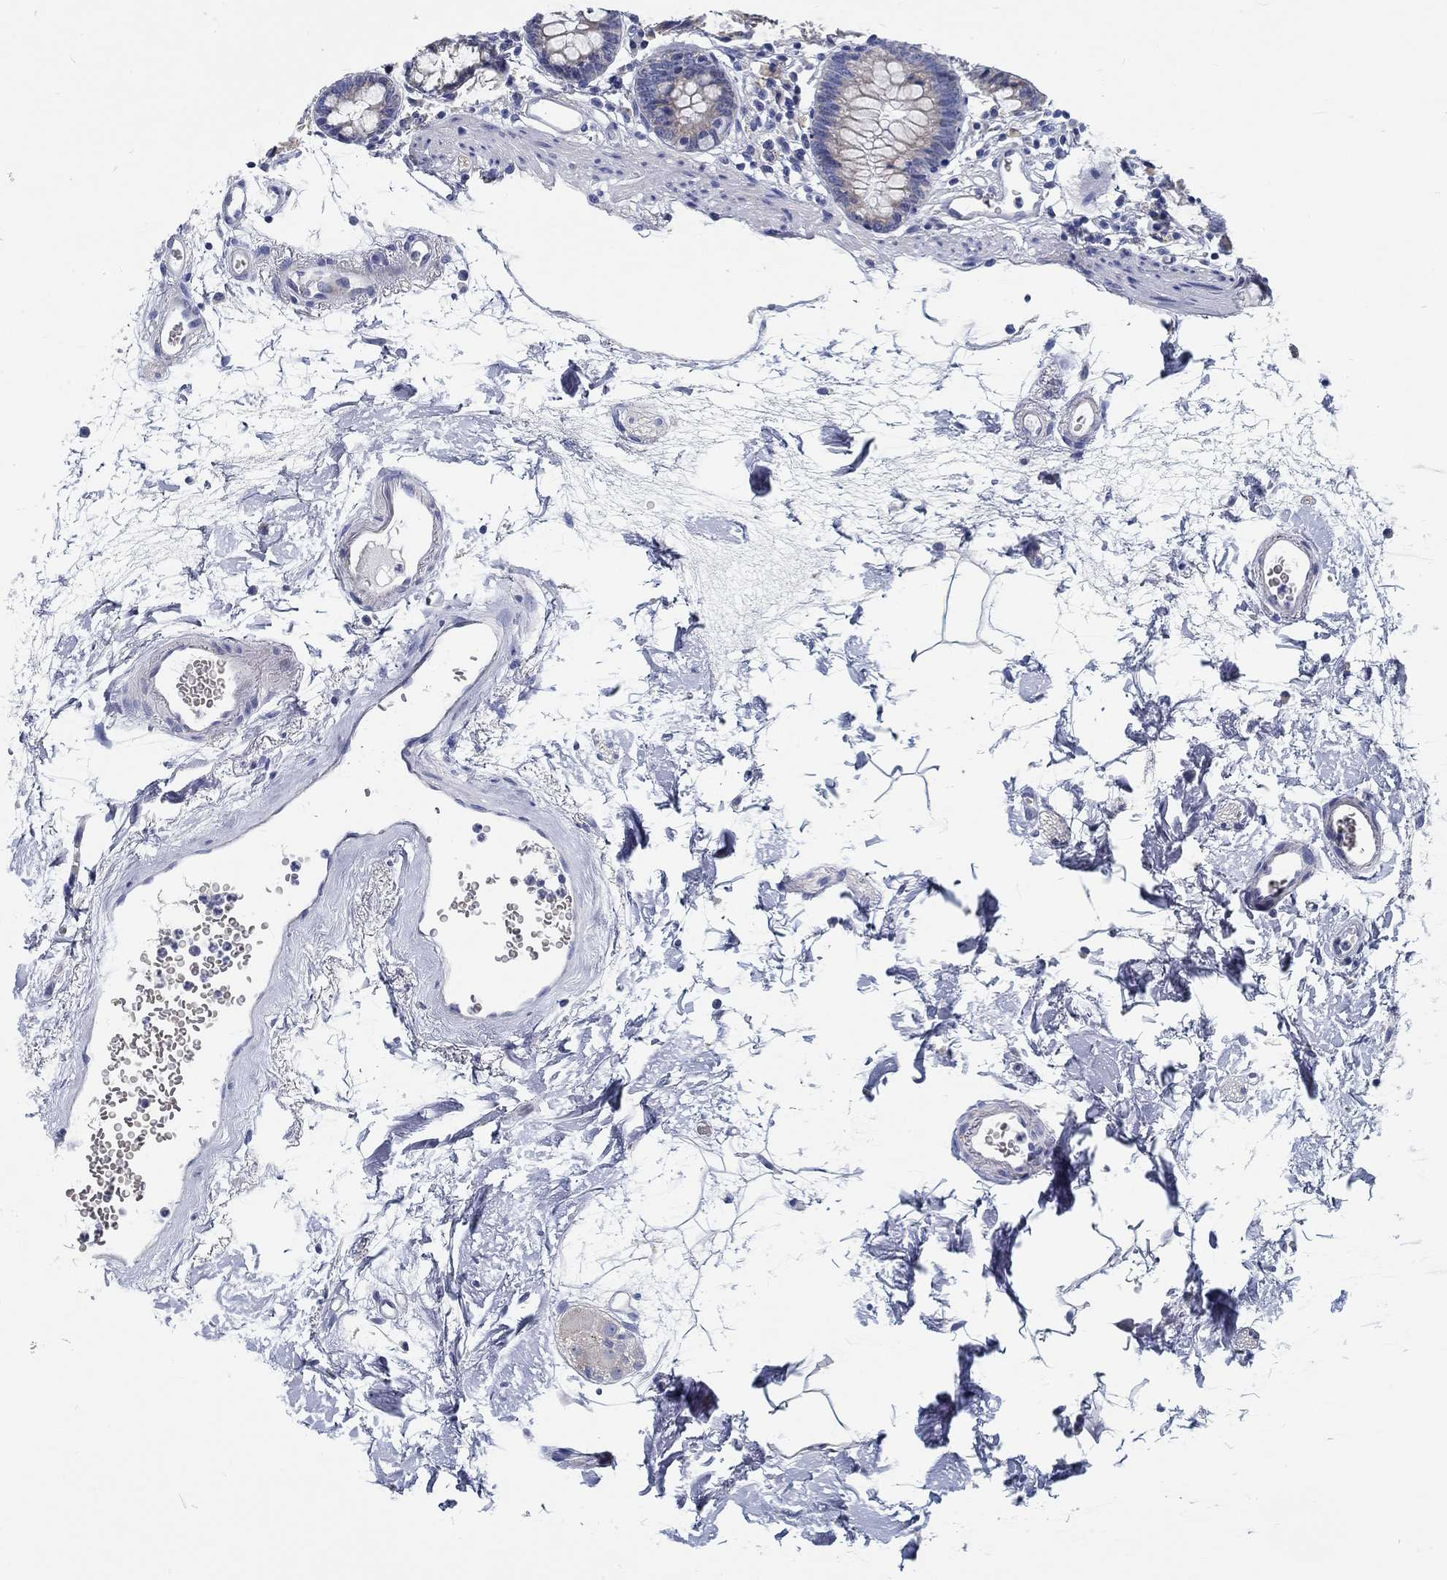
{"staining": {"intensity": "negative", "quantity": "none", "location": "none"}, "tissue": "colon", "cell_type": "Endothelial cells", "image_type": "normal", "snomed": [{"axis": "morphology", "description": "Normal tissue, NOS"}, {"axis": "topography", "description": "Colon"}], "caption": "A high-resolution photomicrograph shows immunohistochemistry staining of normal colon, which shows no significant staining in endothelial cells.", "gene": "MYBPC1", "patient": {"sex": "female", "age": 84}}